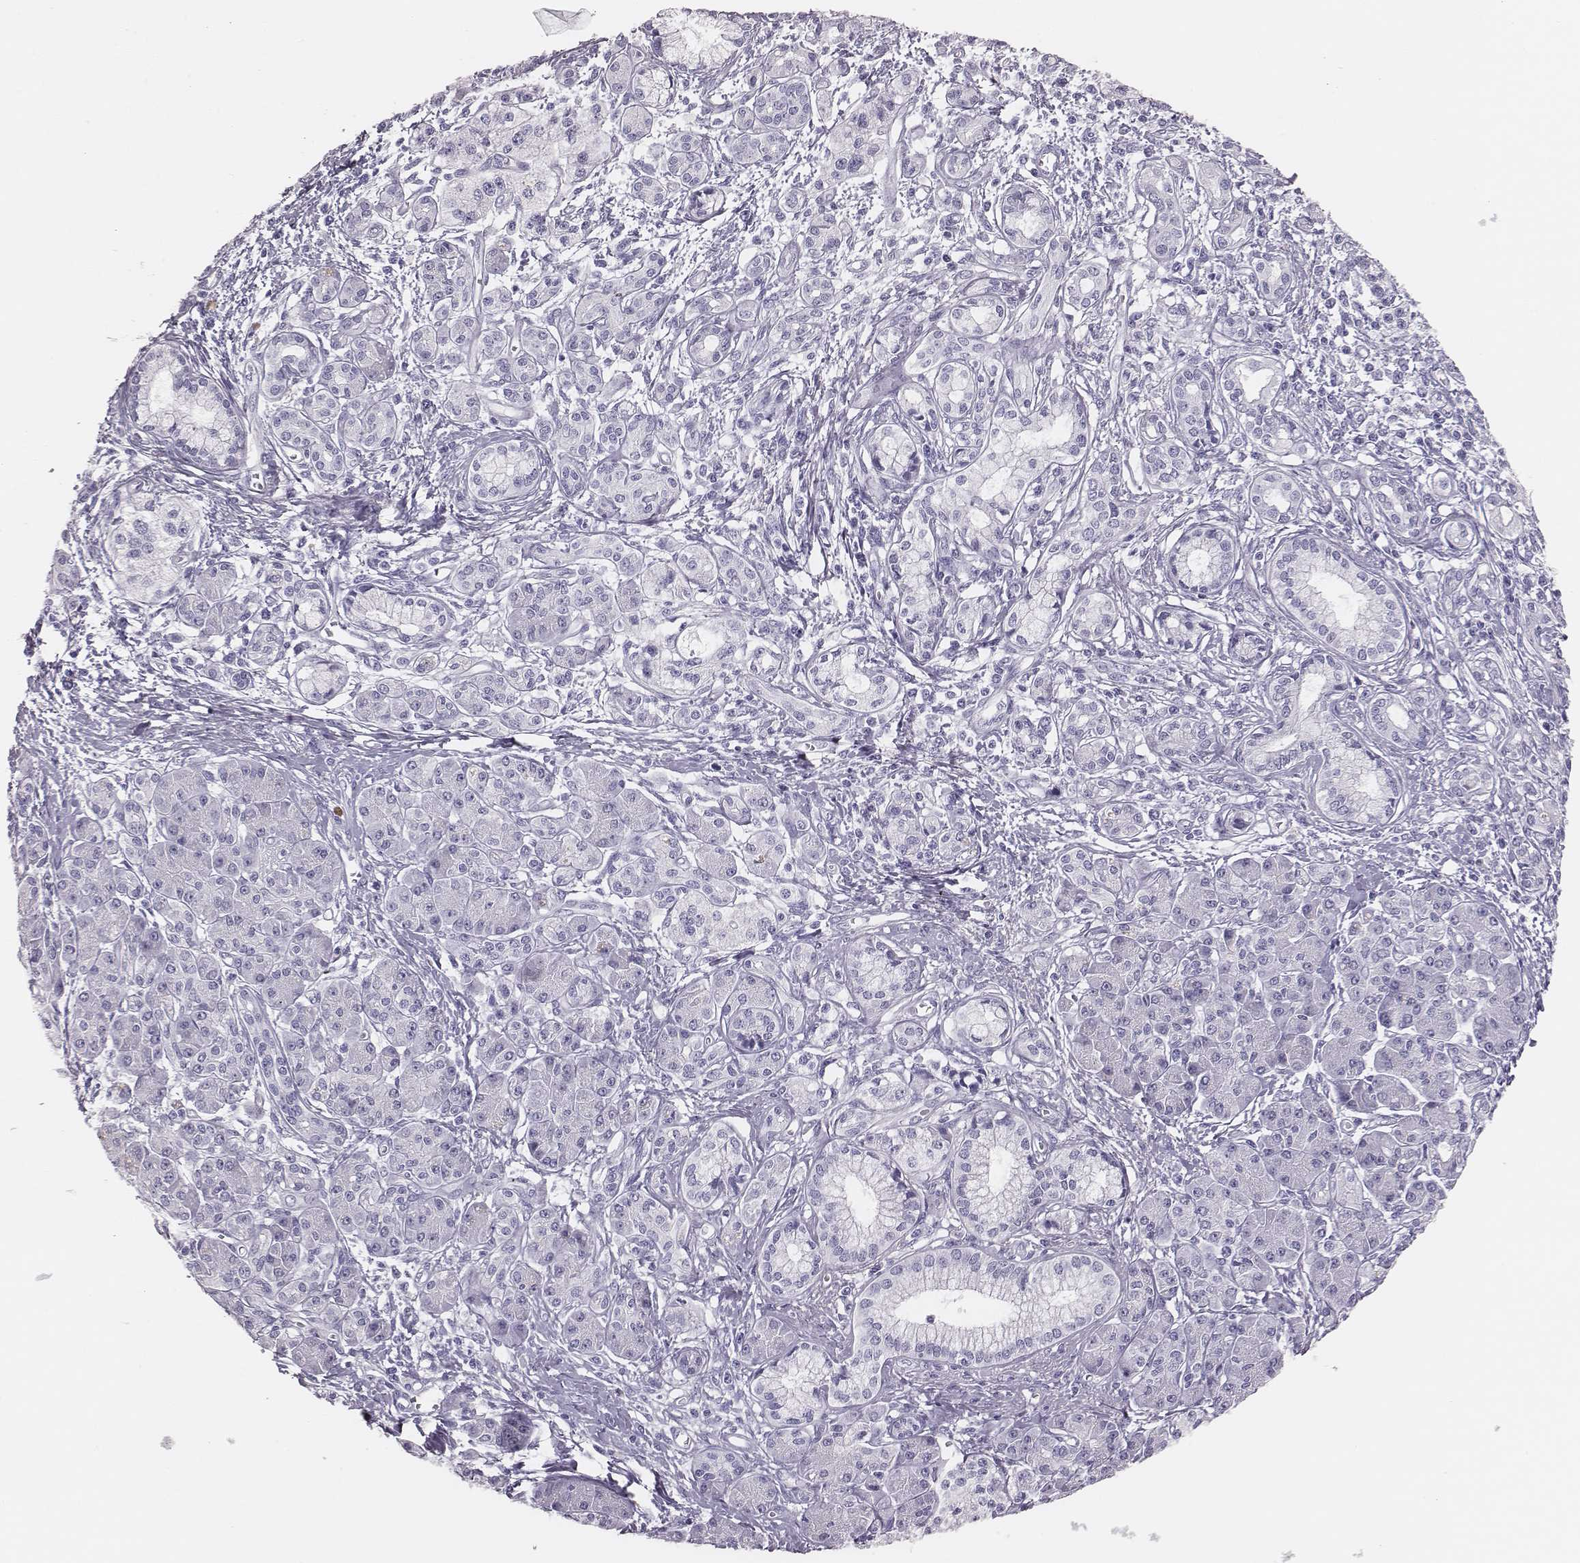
{"staining": {"intensity": "negative", "quantity": "none", "location": "none"}, "tissue": "pancreatic cancer", "cell_type": "Tumor cells", "image_type": "cancer", "snomed": [{"axis": "morphology", "description": "Adenocarcinoma, NOS"}, {"axis": "topography", "description": "Pancreas"}], "caption": "DAB (3,3'-diaminobenzidine) immunohistochemical staining of pancreatic adenocarcinoma demonstrates no significant expression in tumor cells.", "gene": "H1-6", "patient": {"sex": "male", "age": 70}}